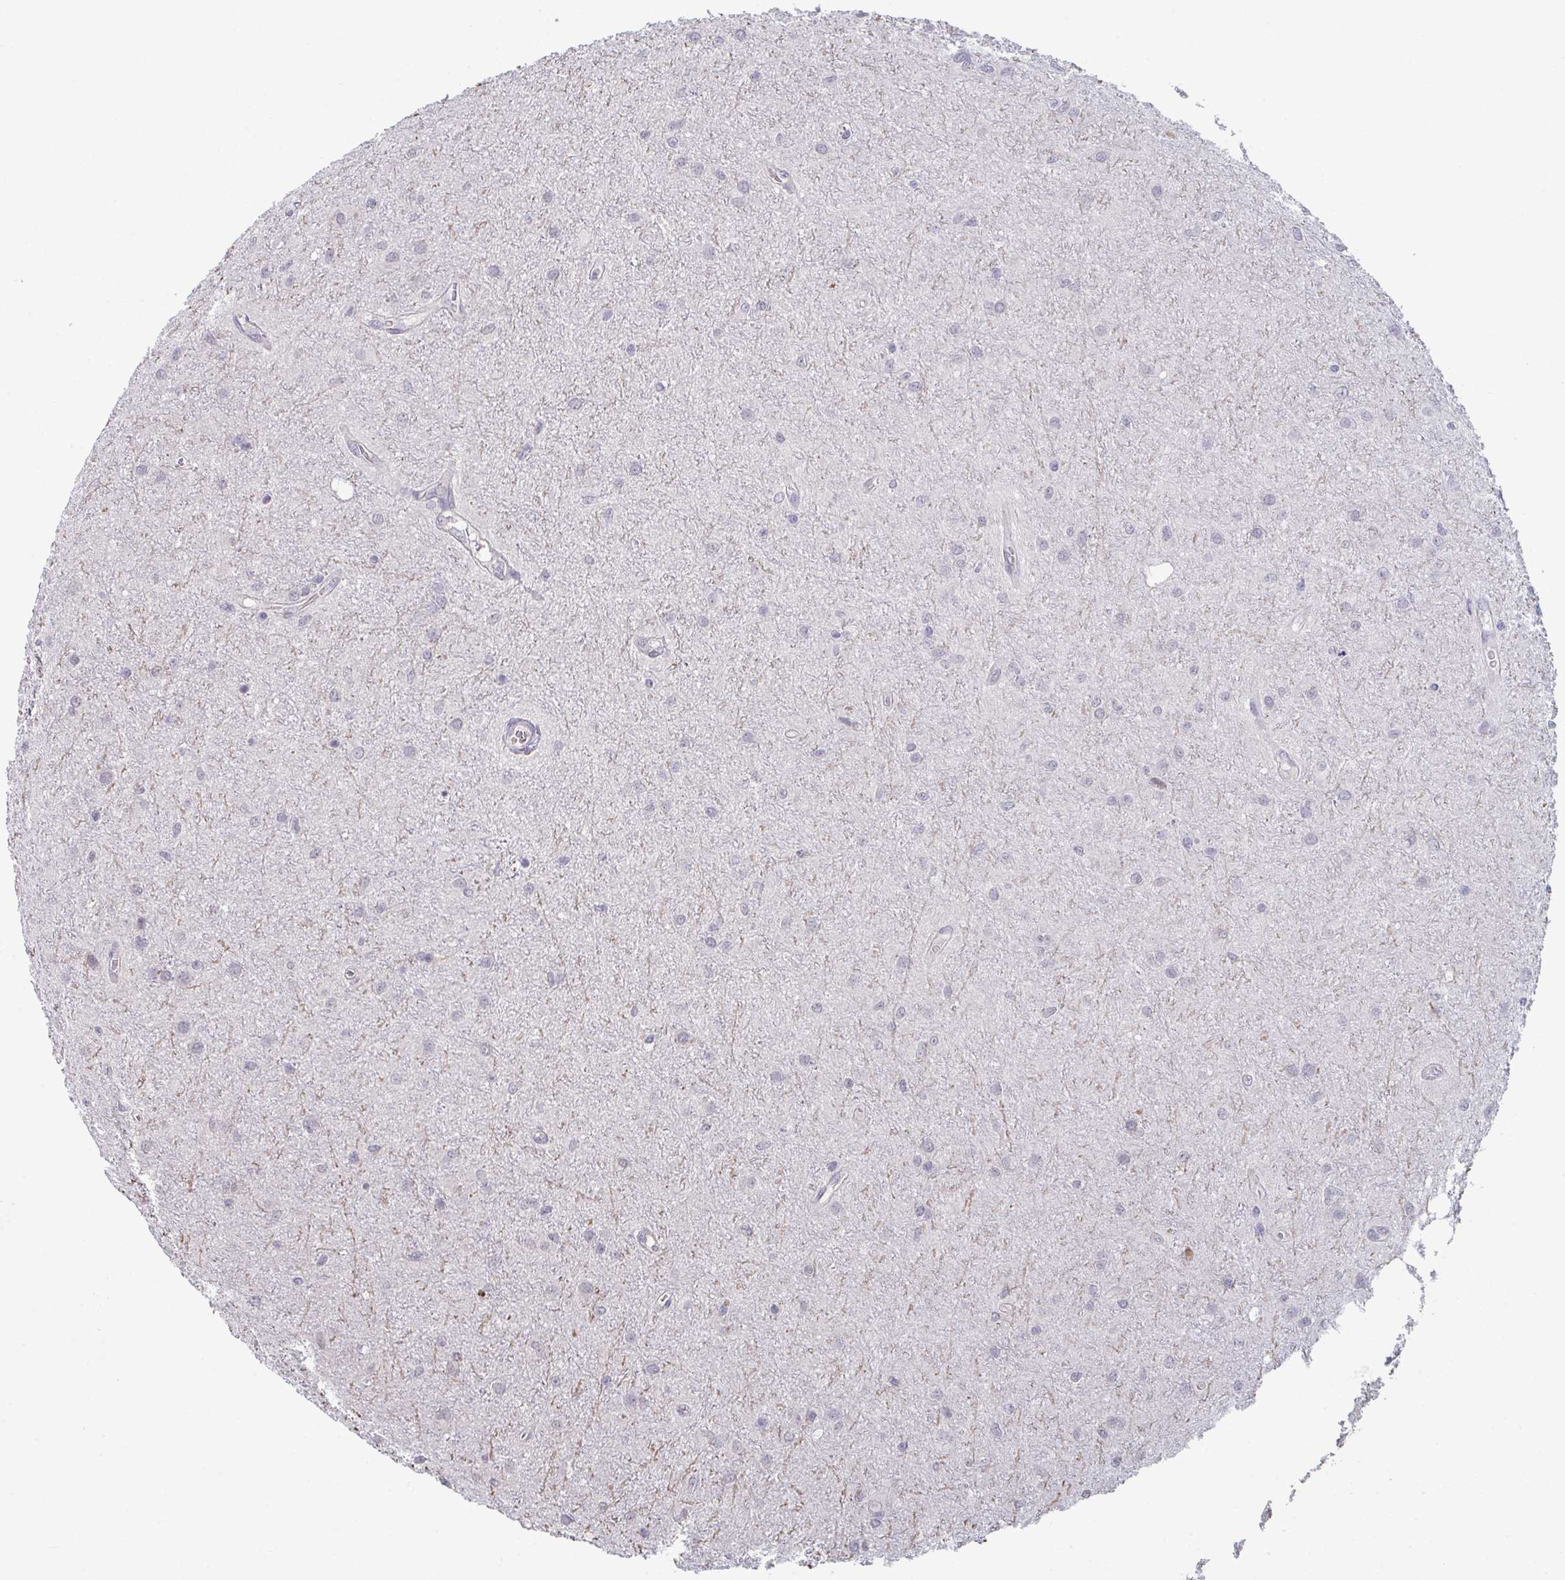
{"staining": {"intensity": "negative", "quantity": "none", "location": "none"}, "tissue": "glioma", "cell_type": "Tumor cells", "image_type": "cancer", "snomed": [{"axis": "morphology", "description": "Glioma, malignant, Low grade"}, {"axis": "topography", "description": "Cerebellum"}], "caption": "A photomicrograph of malignant low-grade glioma stained for a protein displays no brown staining in tumor cells.", "gene": "ZNF214", "patient": {"sex": "female", "age": 5}}